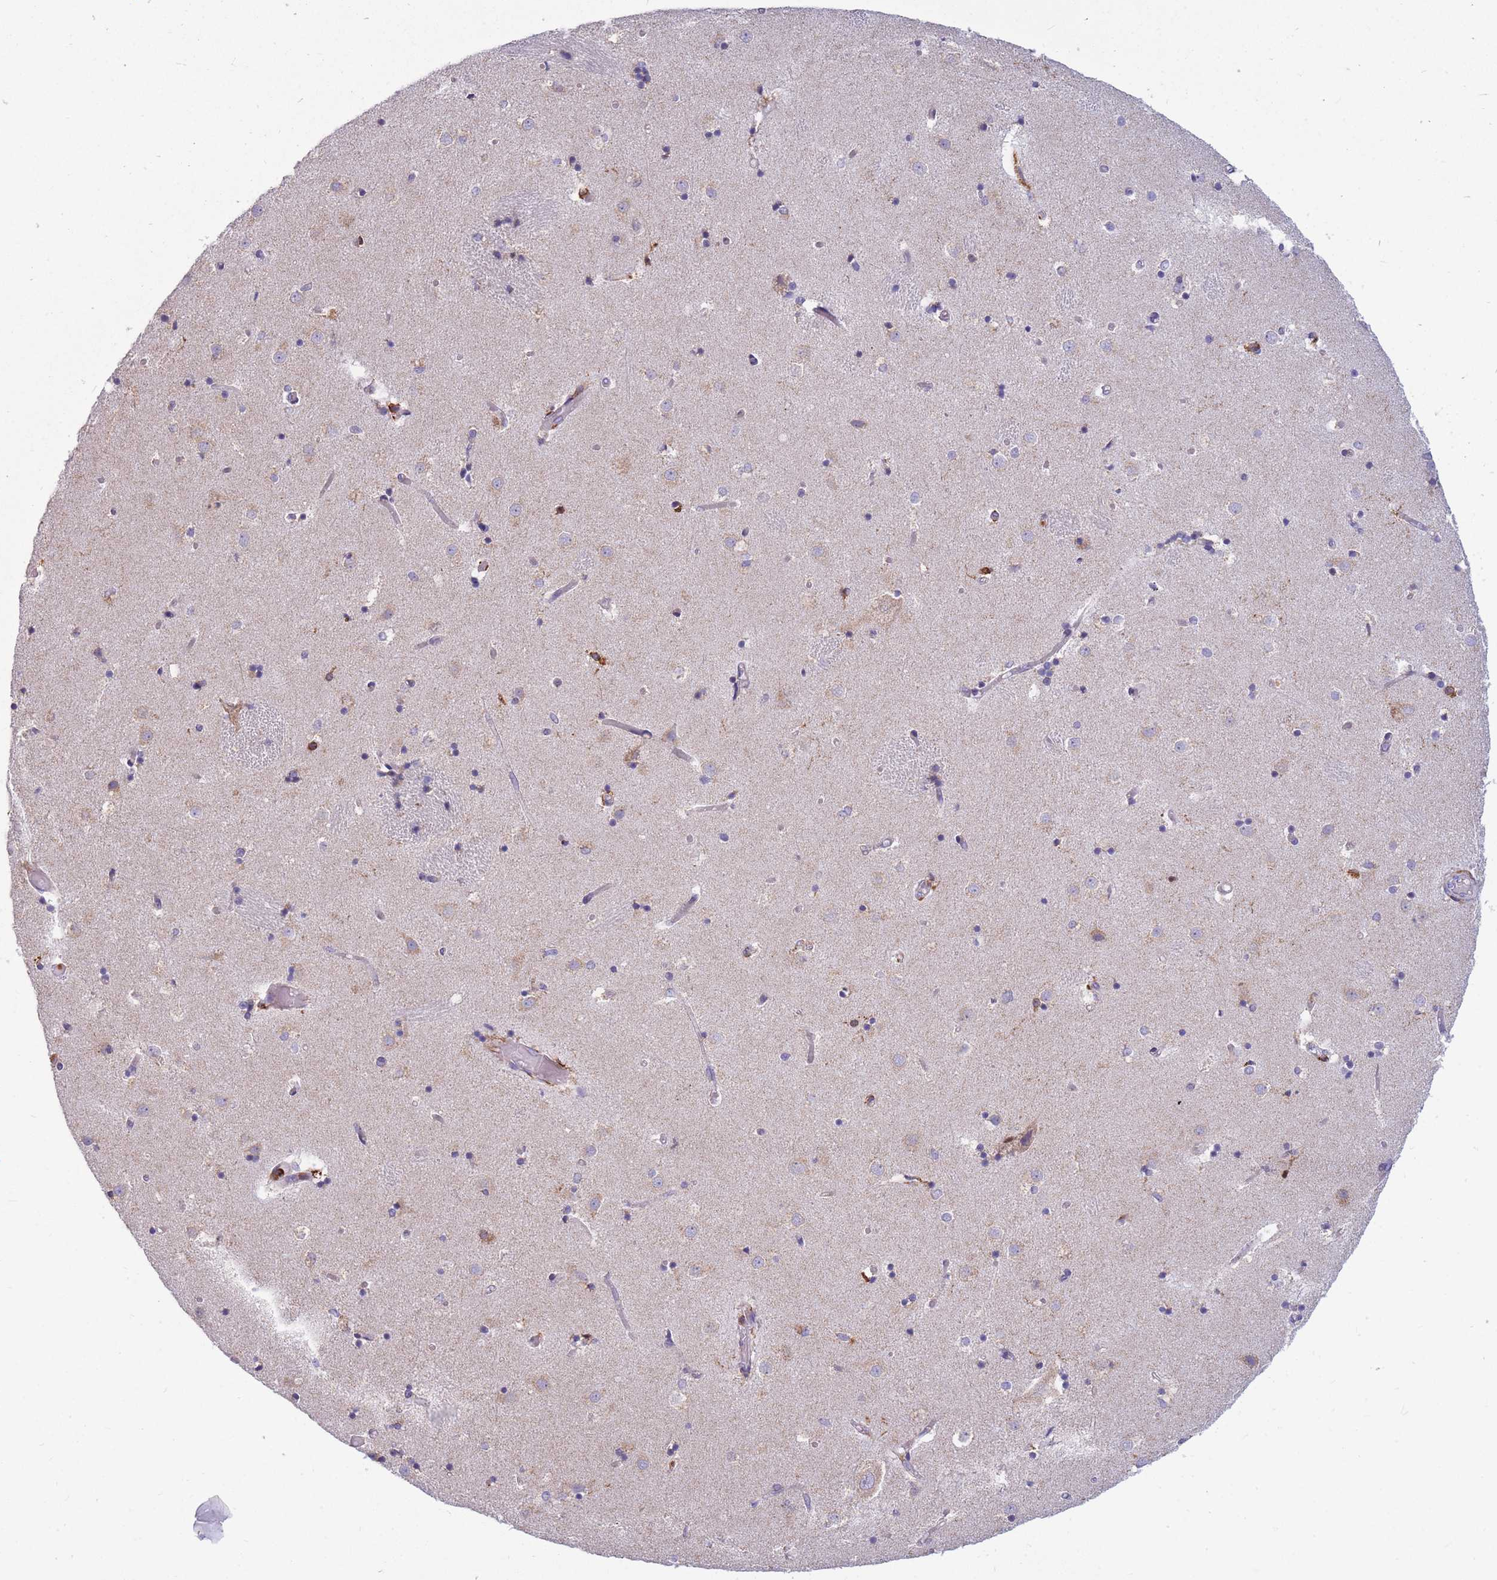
{"staining": {"intensity": "negative", "quantity": "none", "location": "none"}, "tissue": "caudate", "cell_type": "Glial cells", "image_type": "normal", "snomed": [{"axis": "morphology", "description": "Normal tissue, NOS"}, {"axis": "topography", "description": "Lateral ventricle wall"}], "caption": "This micrograph is of unremarkable caudate stained with immunohistochemistry (IHC) to label a protein in brown with the nuclei are counter-stained blue. There is no staining in glial cells.", "gene": "MRPL54", "patient": {"sex": "female", "age": 52}}